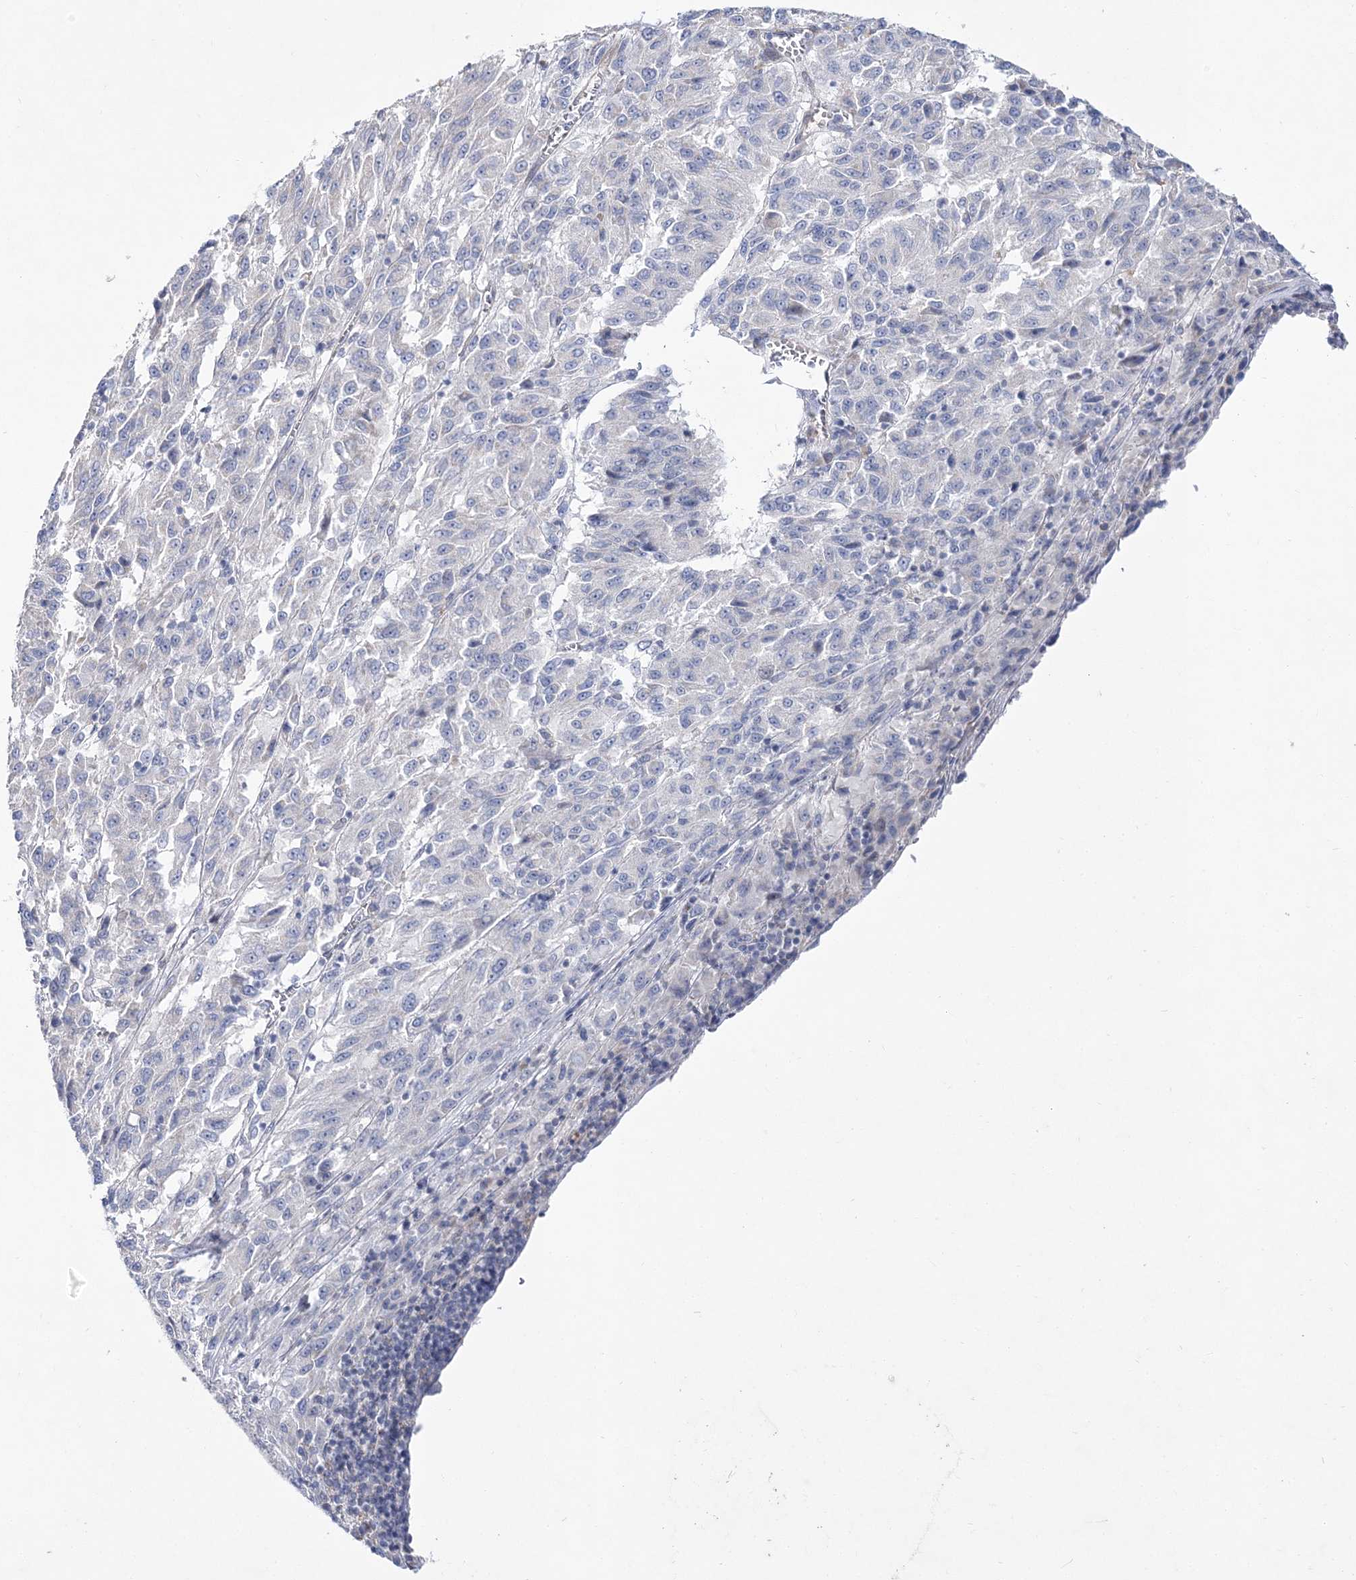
{"staining": {"intensity": "negative", "quantity": "none", "location": "none"}, "tissue": "melanoma", "cell_type": "Tumor cells", "image_type": "cancer", "snomed": [{"axis": "morphology", "description": "Malignant melanoma, Metastatic site"}, {"axis": "topography", "description": "Lung"}], "caption": "Malignant melanoma (metastatic site) was stained to show a protein in brown. There is no significant staining in tumor cells. Brightfield microscopy of immunohistochemistry stained with DAB (3,3'-diaminobenzidine) (brown) and hematoxylin (blue), captured at high magnification.", "gene": "ANO1", "patient": {"sex": "male", "age": 64}}